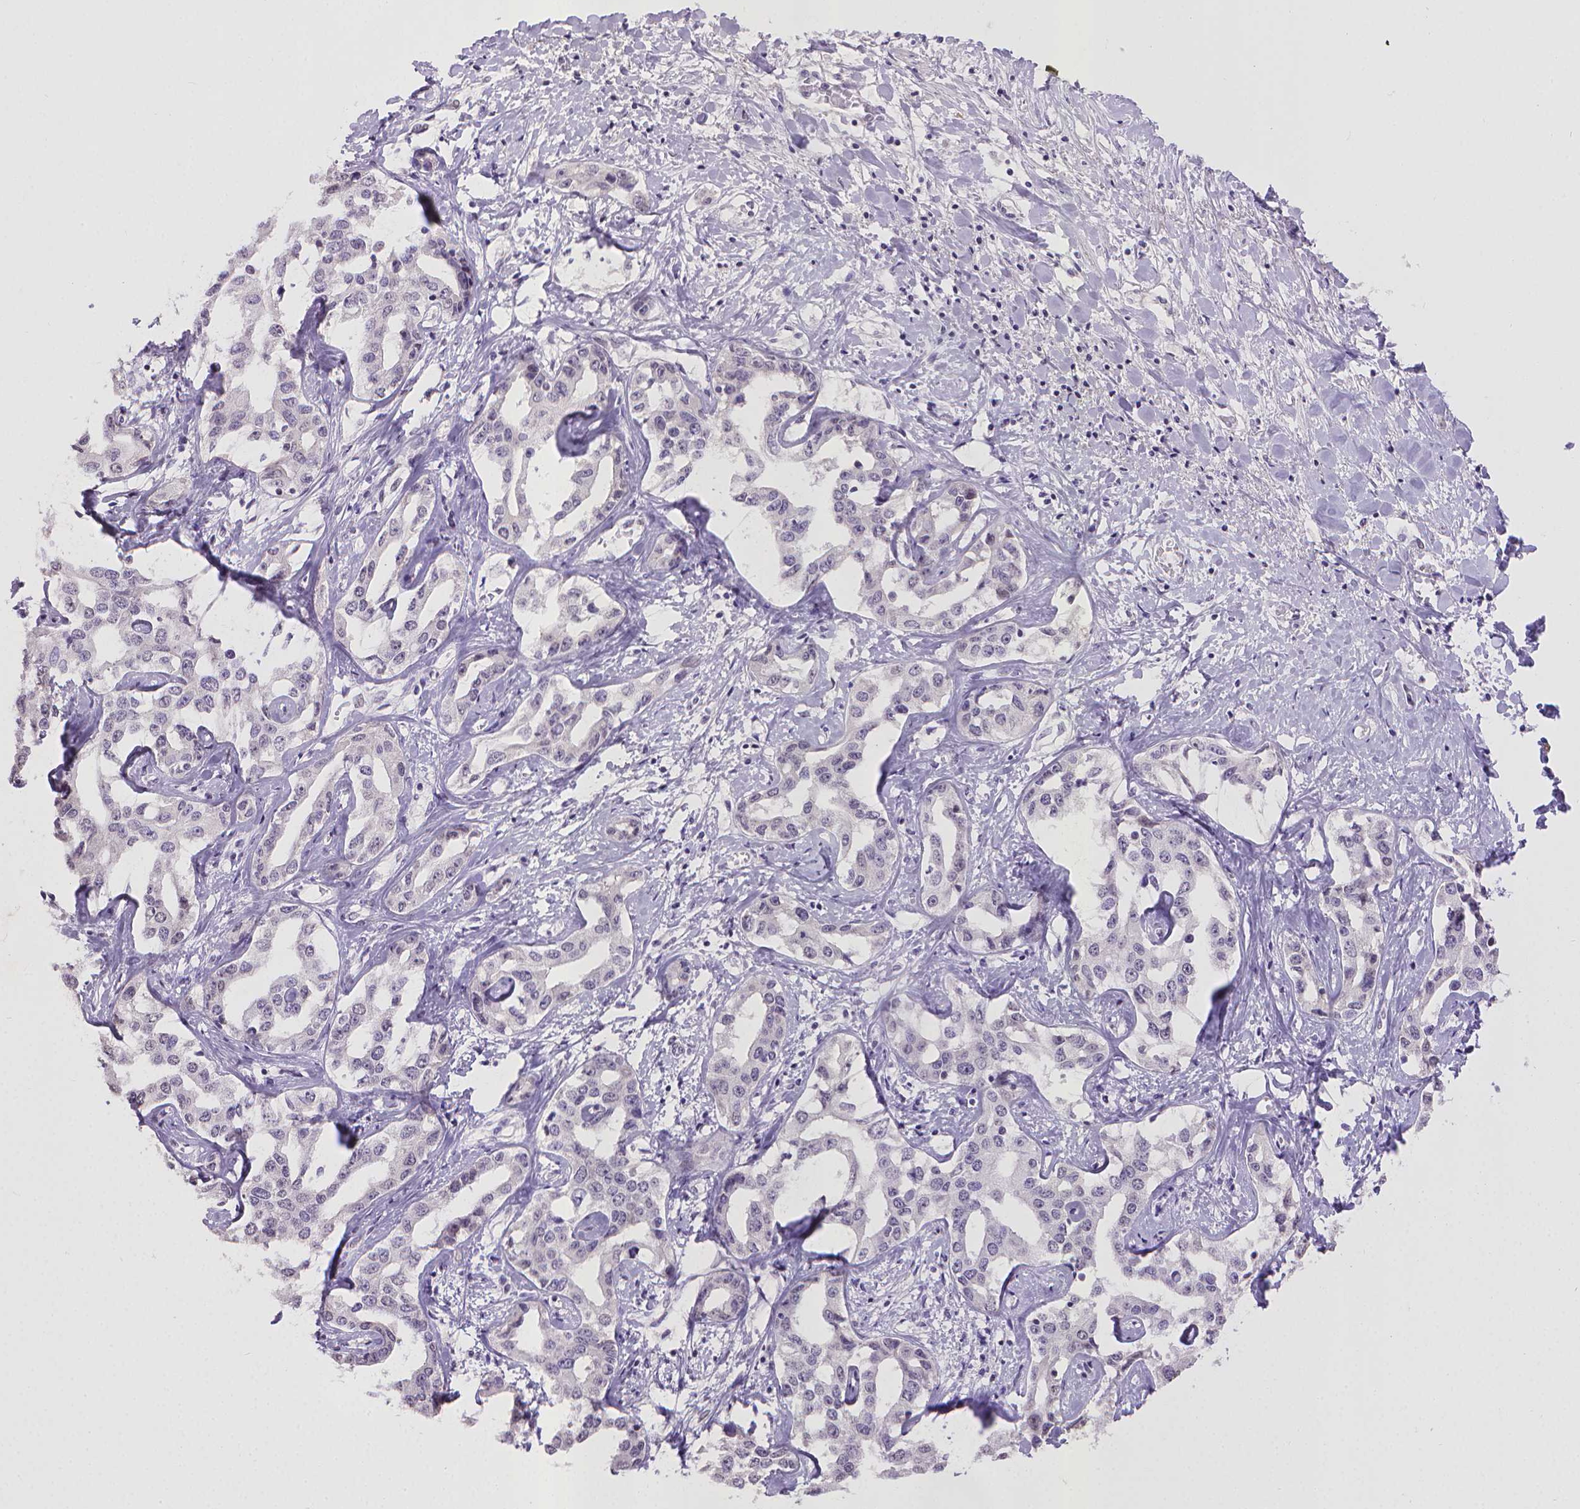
{"staining": {"intensity": "negative", "quantity": "none", "location": "none"}, "tissue": "liver cancer", "cell_type": "Tumor cells", "image_type": "cancer", "snomed": [{"axis": "morphology", "description": "Cholangiocarcinoma"}, {"axis": "topography", "description": "Liver"}], "caption": "The photomicrograph demonstrates no staining of tumor cells in liver cancer (cholangiocarcinoma).", "gene": "KMO", "patient": {"sex": "male", "age": 59}}